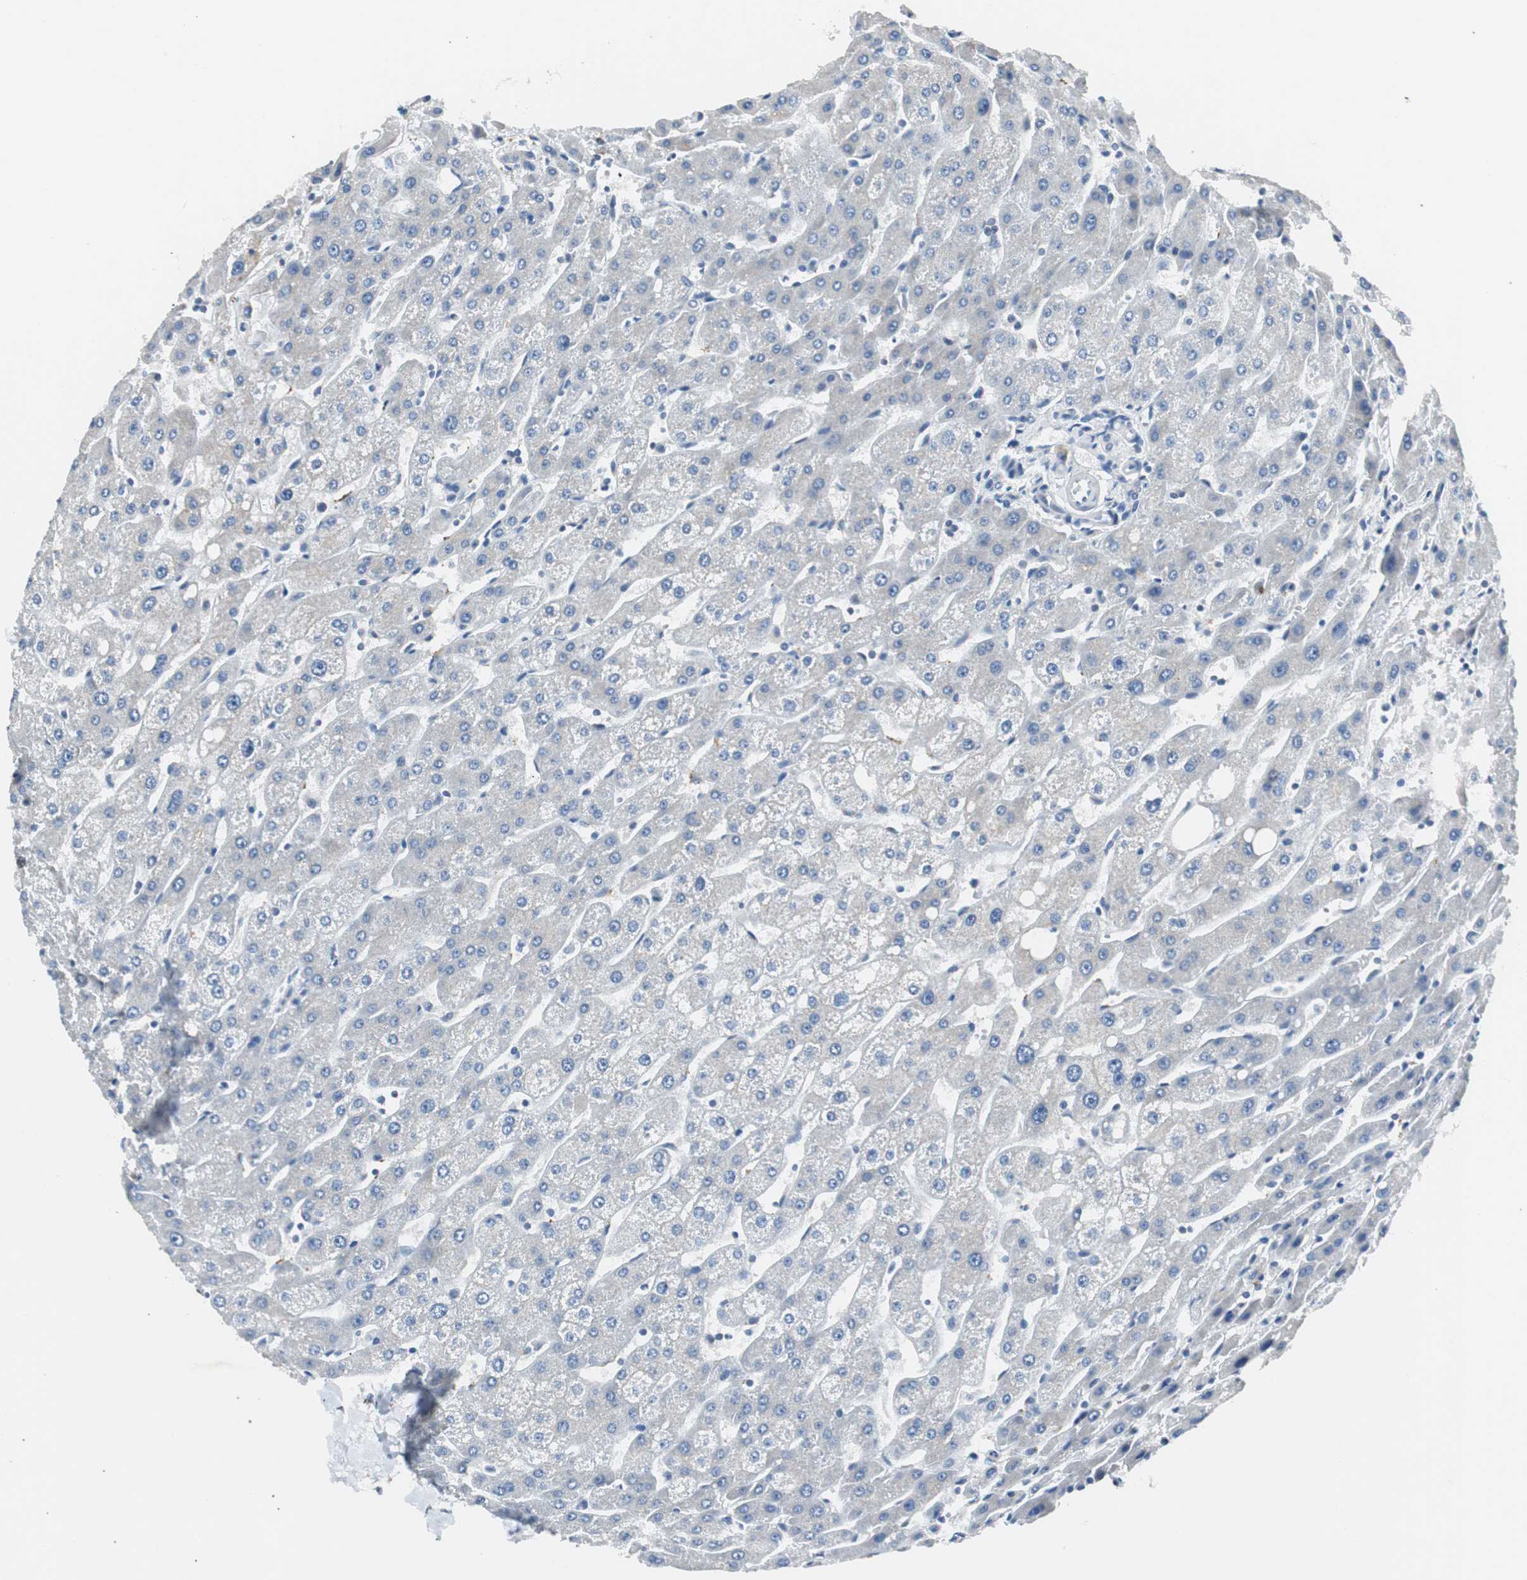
{"staining": {"intensity": "negative", "quantity": "none", "location": "none"}, "tissue": "liver", "cell_type": "Cholangiocytes", "image_type": "normal", "snomed": [{"axis": "morphology", "description": "Normal tissue, NOS"}, {"axis": "topography", "description": "Liver"}], "caption": "Protein analysis of benign liver exhibits no significant expression in cholangiocytes.", "gene": "SOX30", "patient": {"sex": "male", "age": 67}}